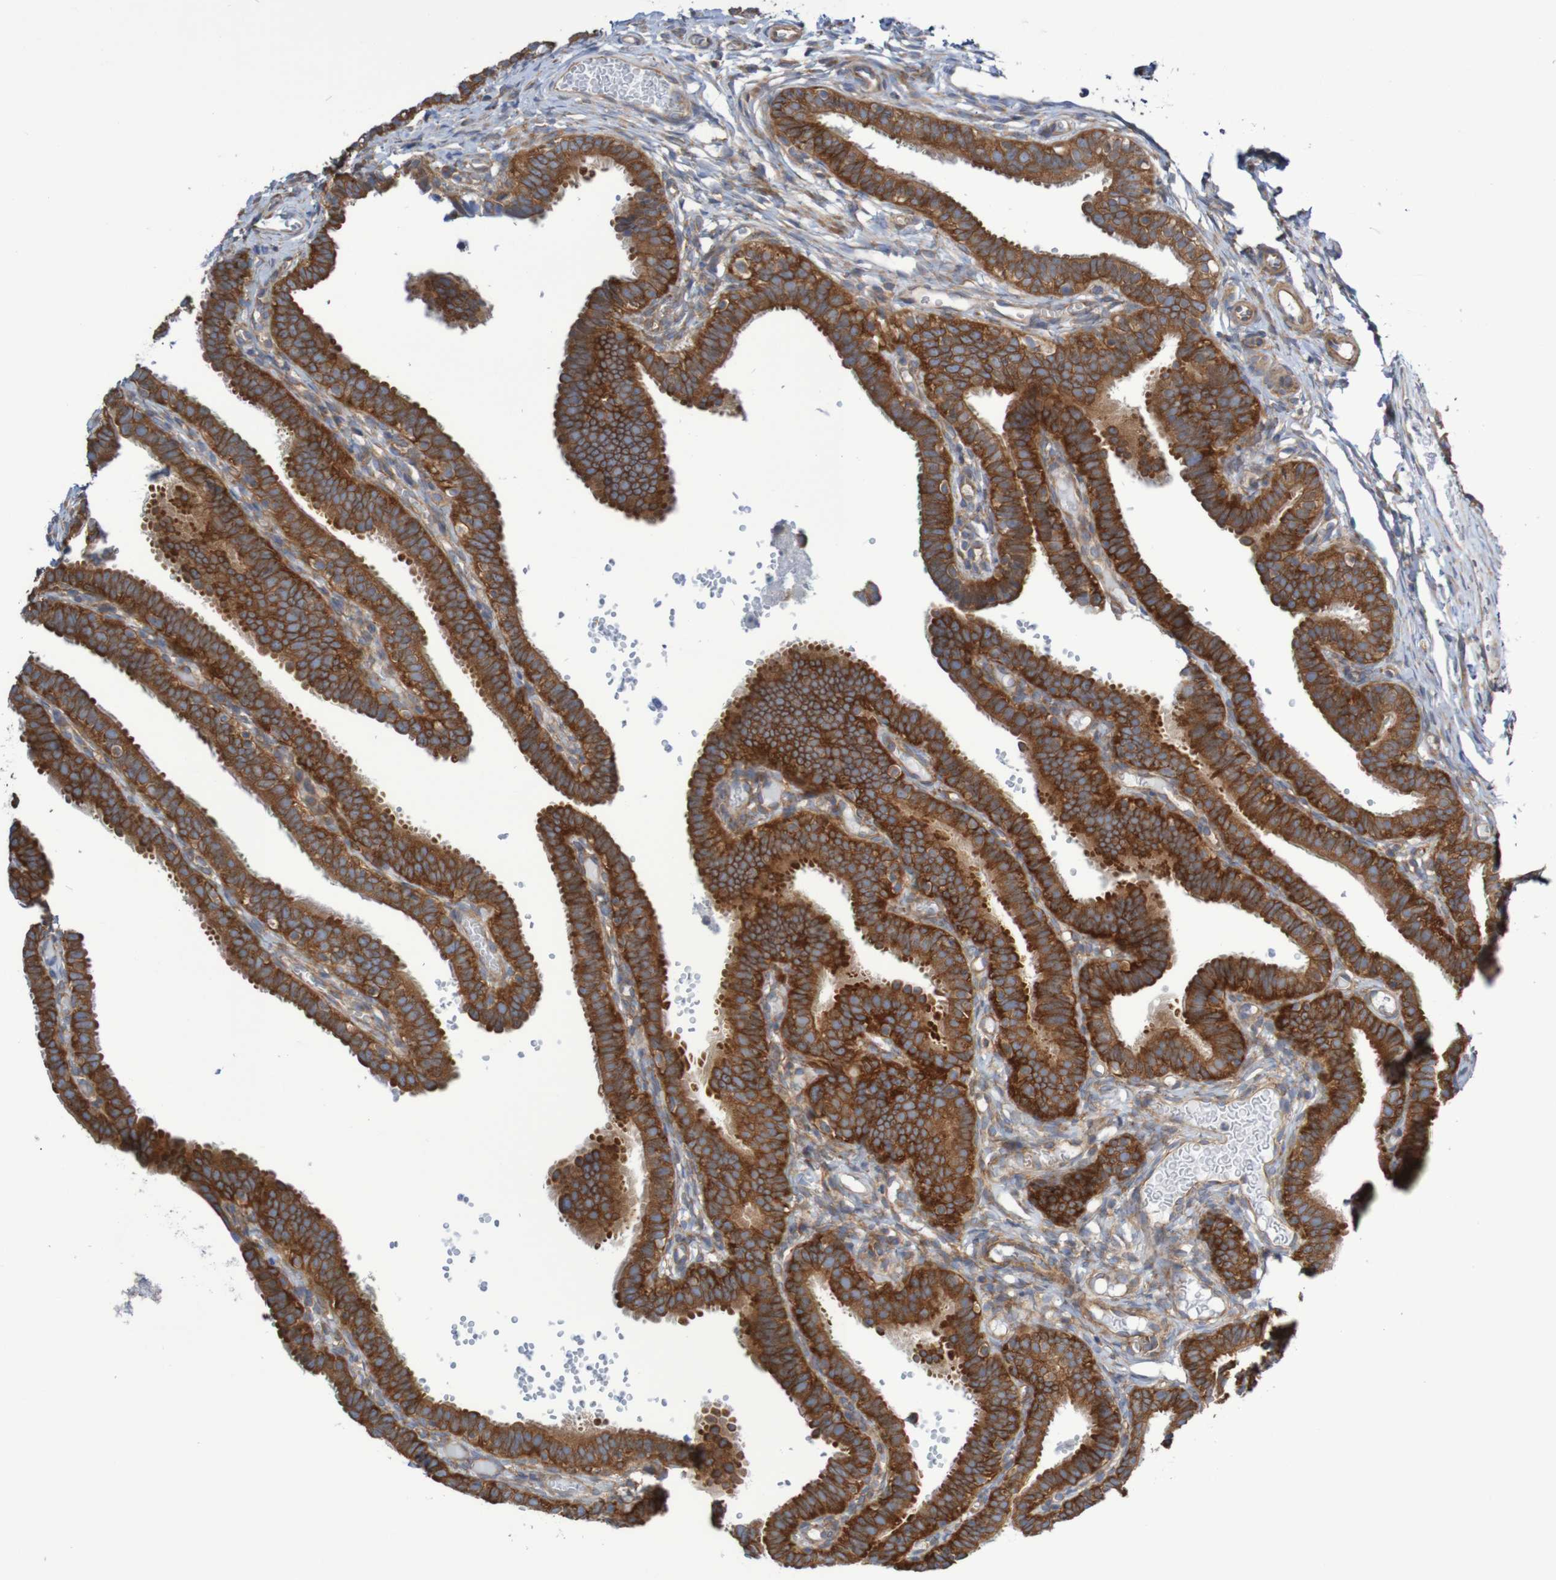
{"staining": {"intensity": "strong", "quantity": ">75%", "location": "cytoplasmic/membranous"}, "tissue": "fallopian tube", "cell_type": "Glandular cells", "image_type": "normal", "snomed": [{"axis": "morphology", "description": "Normal tissue, NOS"}, {"axis": "topography", "description": "Fallopian tube"}, {"axis": "topography", "description": "Placenta"}], "caption": "DAB immunohistochemical staining of benign fallopian tube demonstrates strong cytoplasmic/membranous protein positivity in about >75% of glandular cells. Nuclei are stained in blue.", "gene": "LRRC47", "patient": {"sex": "female", "age": 34}}